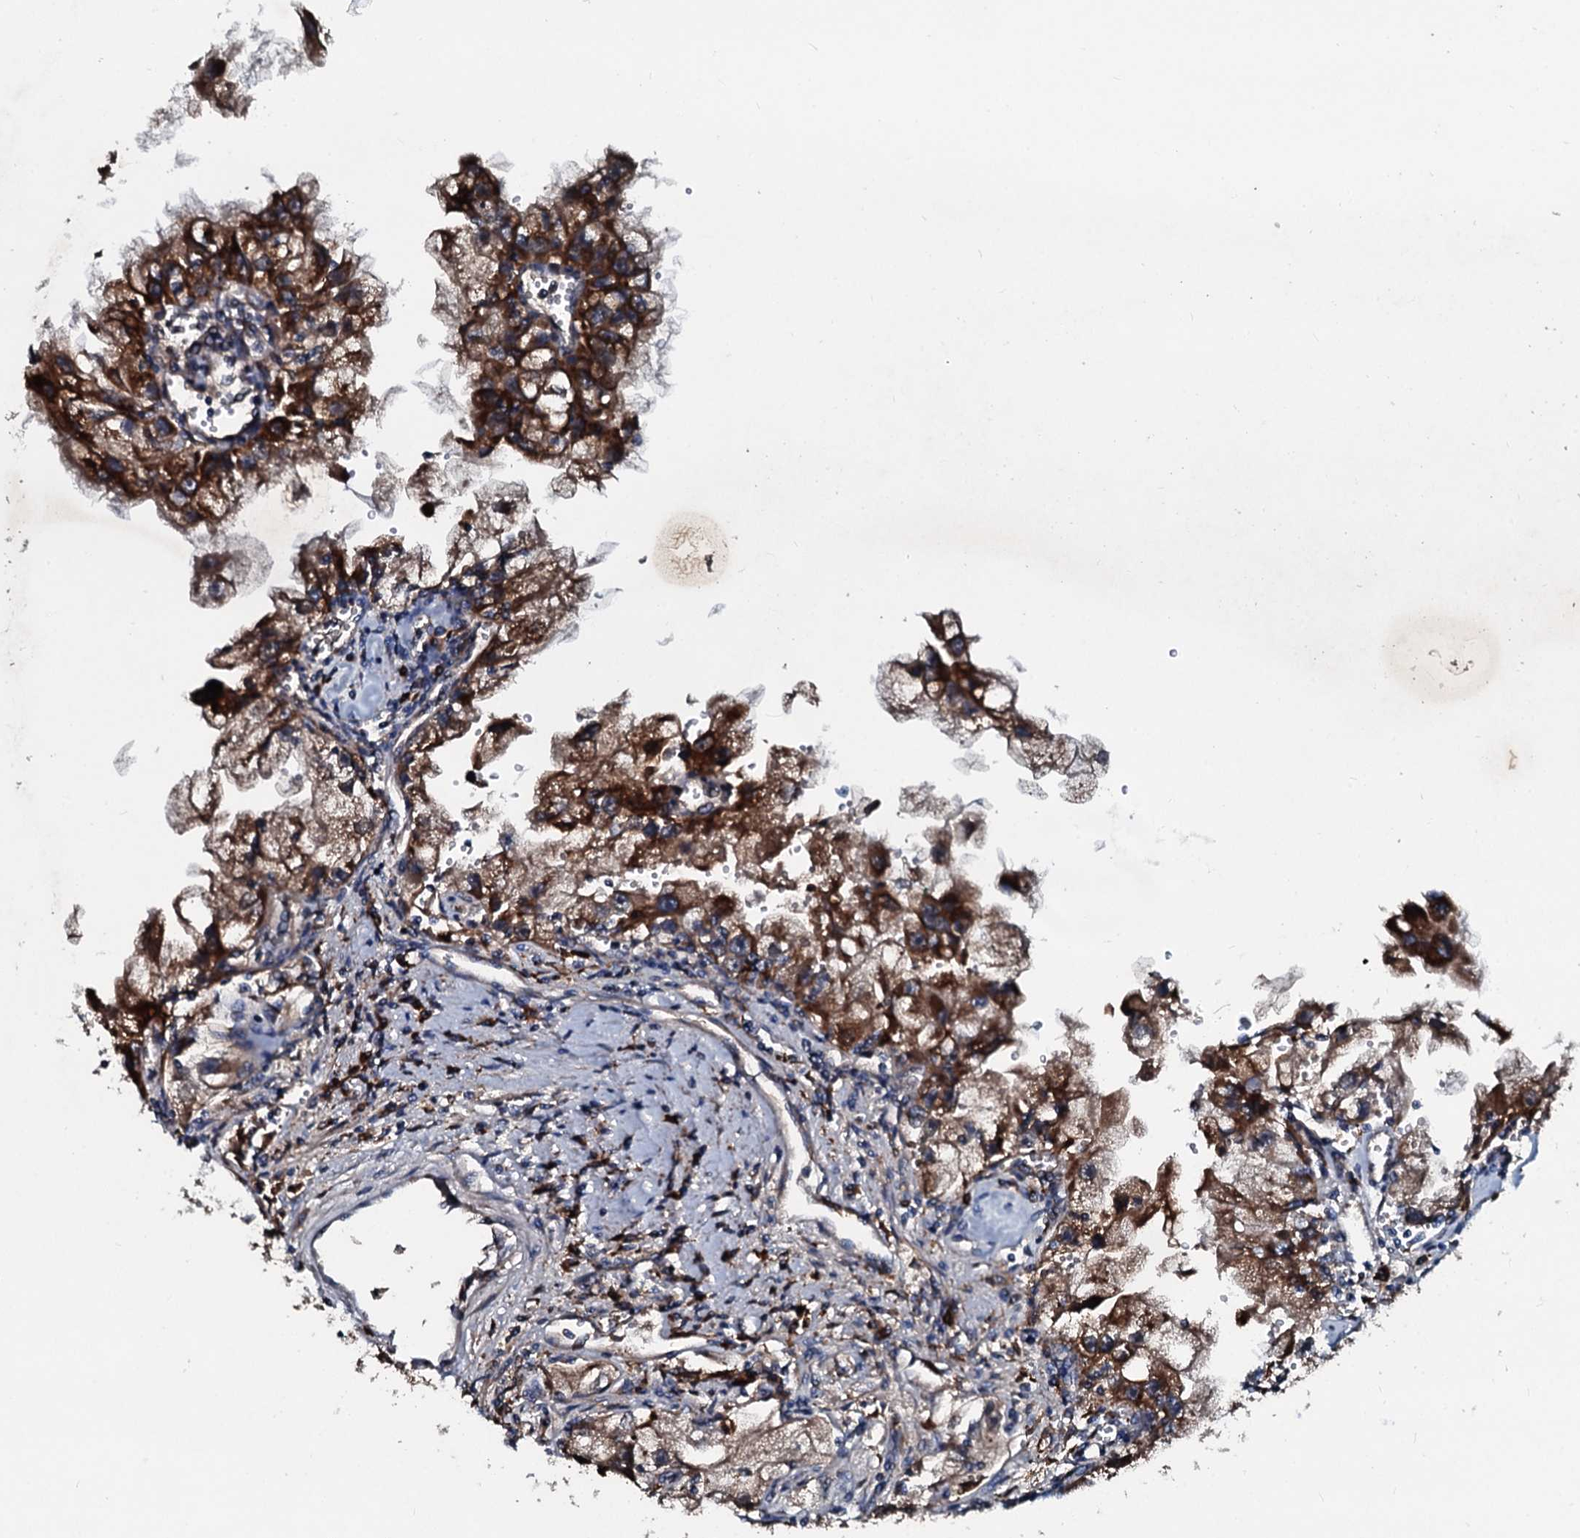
{"staining": {"intensity": "strong", "quantity": ">75%", "location": "cytoplasmic/membranous"}, "tissue": "renal cancer", "cell_type": "Tumor cells", "image_type": "cancer", "snomed": [{"axis": "morphology", "description": "Adenocarcinoma, NOS"}, {"axis": "topography", "description": "Kidney"}], "caption": "The micrograph displays staining of renal cancer, revealing strong cytoplasmic/membranous protein staining (brown color) within tumor cells.", "gene": "ACSS3", "patient": {"sex": "male", "age": 63}}